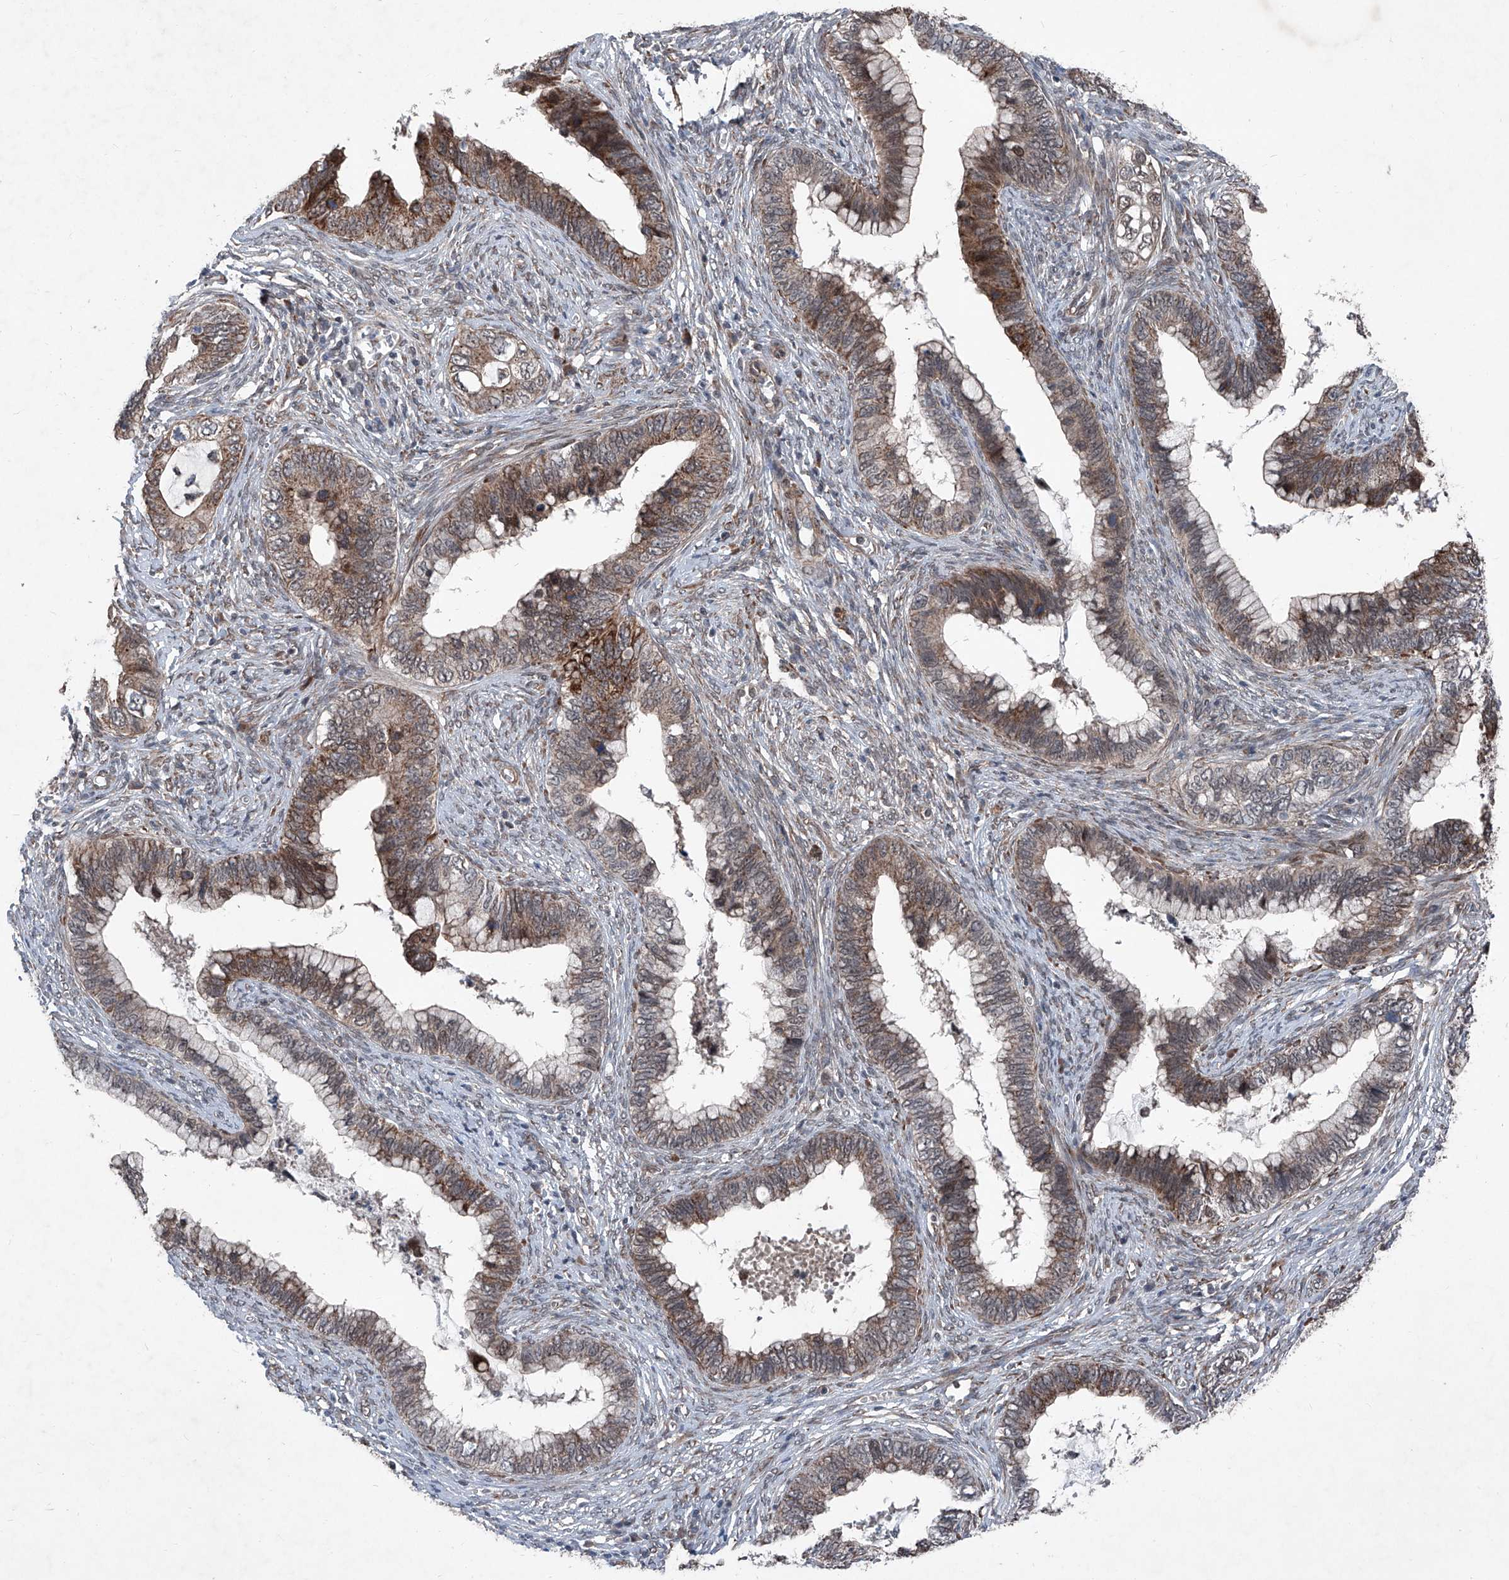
{"staining": {"intensity": "moderate", "quantity": ">75%", "location": "cytoplasmic/membranous"}, "tissue": "cervical cancer", "cell_type": "Tumor cells", "image_type": "cancer", "snomed": [{"axis": "morphology", "description": "Adenocarcinoma, NOS"}, {"axis": "topography", "description": "Cervix"}], "caption": "Immunohistochemical staining of cervical adenocarcinoma exhibits medium levels of moderate cytoplasmic/membranous positivity in about >75% of tumor cells. The protein of interest is shown in brown color, while the nuclei are stained blue.", "gene": "COA7", "patient": {"sex": "female", "age": 44}}